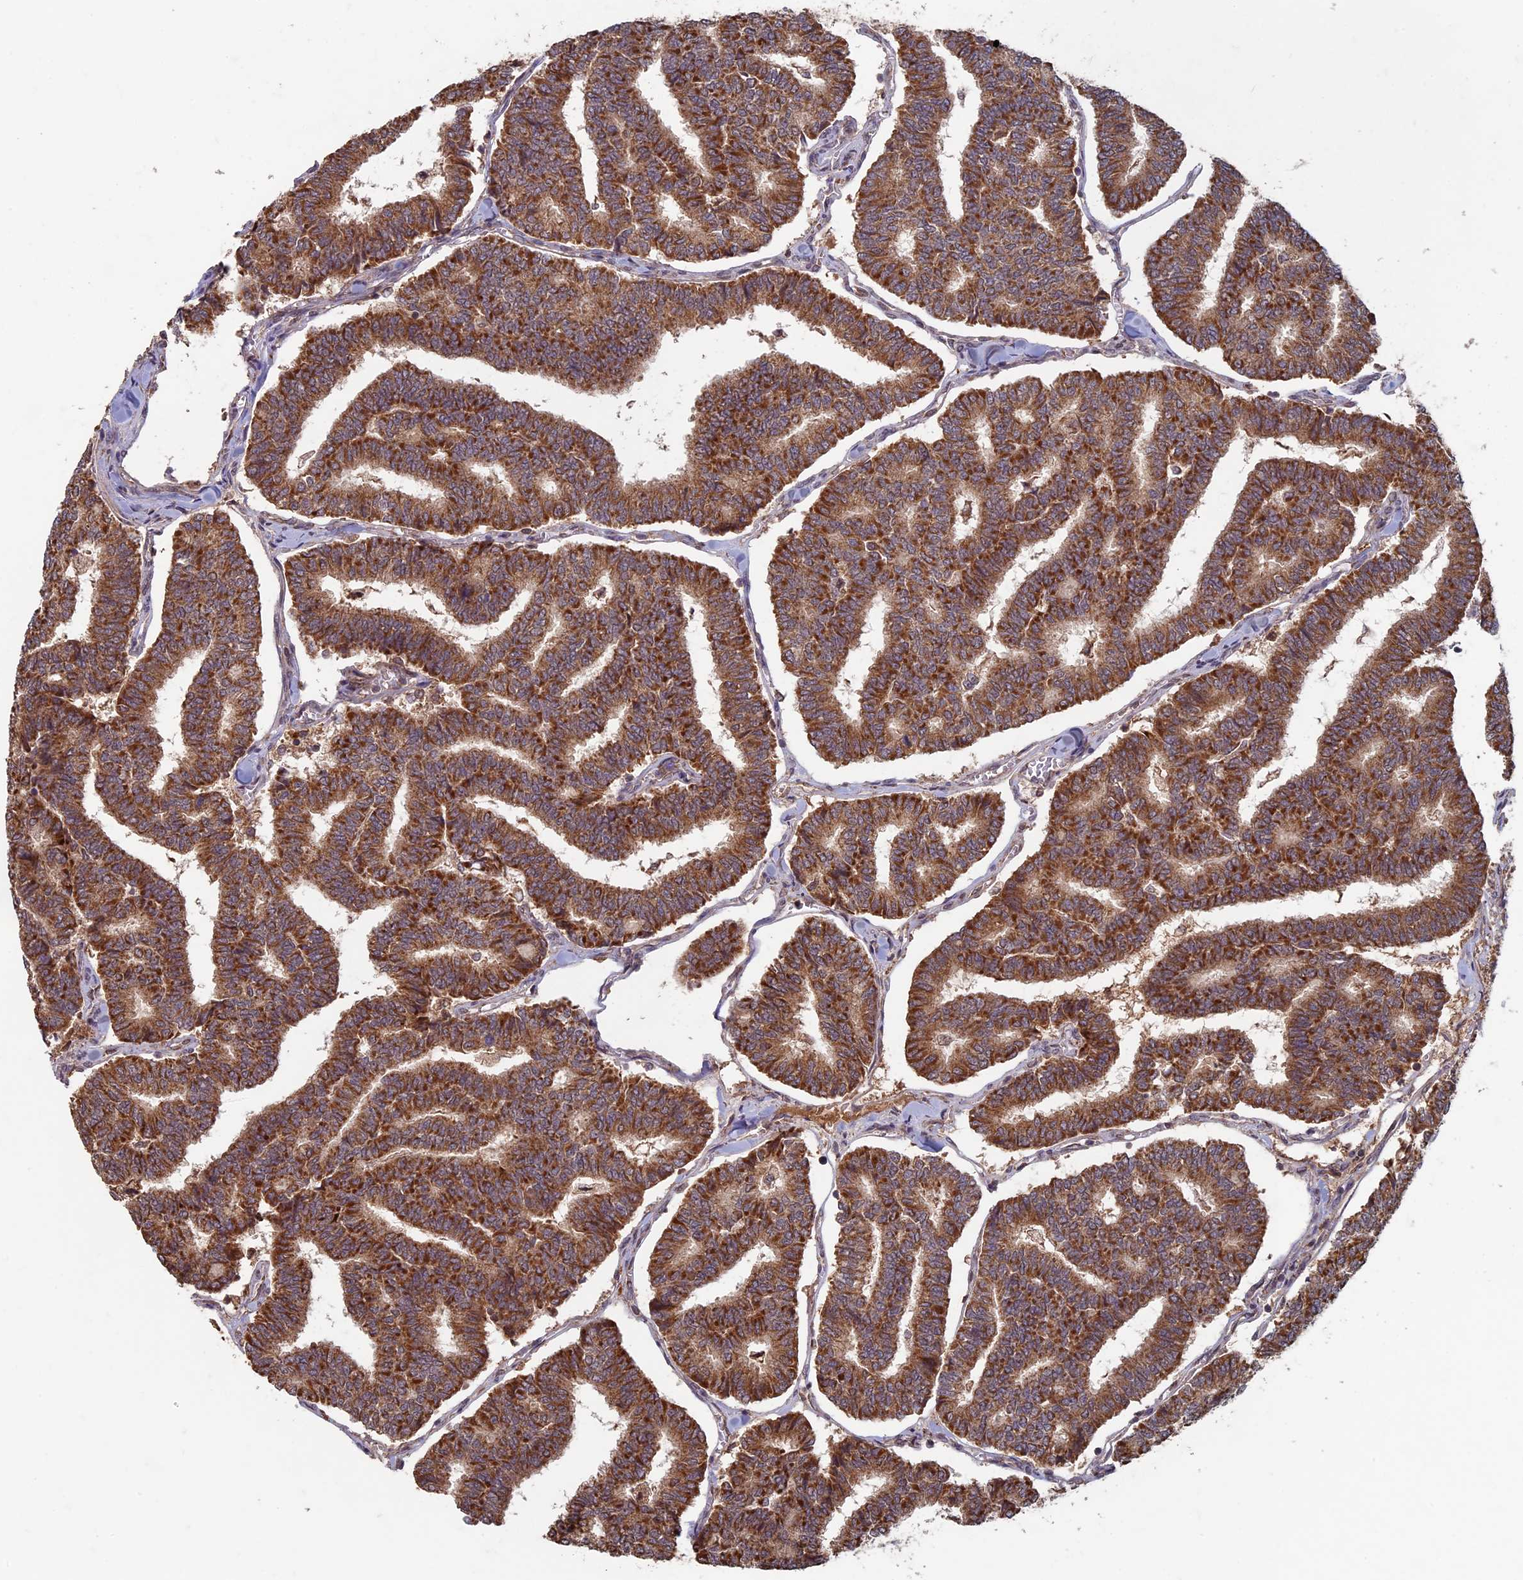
{"staining": {"intensity": "strong", "quantity": ">75%", "location": "cytoplasmic/membranous"}, "tissue": "thyroid cancer", "cell_type": "Tumor cells", "image_type": "cancer", "snomed": [{"axis": "morphology", "description": "Papillary adenocarcinoma, NOS"}, {"axis": "topography", "description": "Thyroid gland"}], "caption": "Immunohistochemistry (IHC) micrograph of neoplastic tissue: thyroid cancer stained using immunohistochemistry demonstrates high levels of strong protein expression localized specifically in the cytoplasmic/membranous of tumor cells, appearing as a cytoplasmic/membranous brown color.", "gene": "RCCD1", "patient": {"sex": "female", "age": 35}}